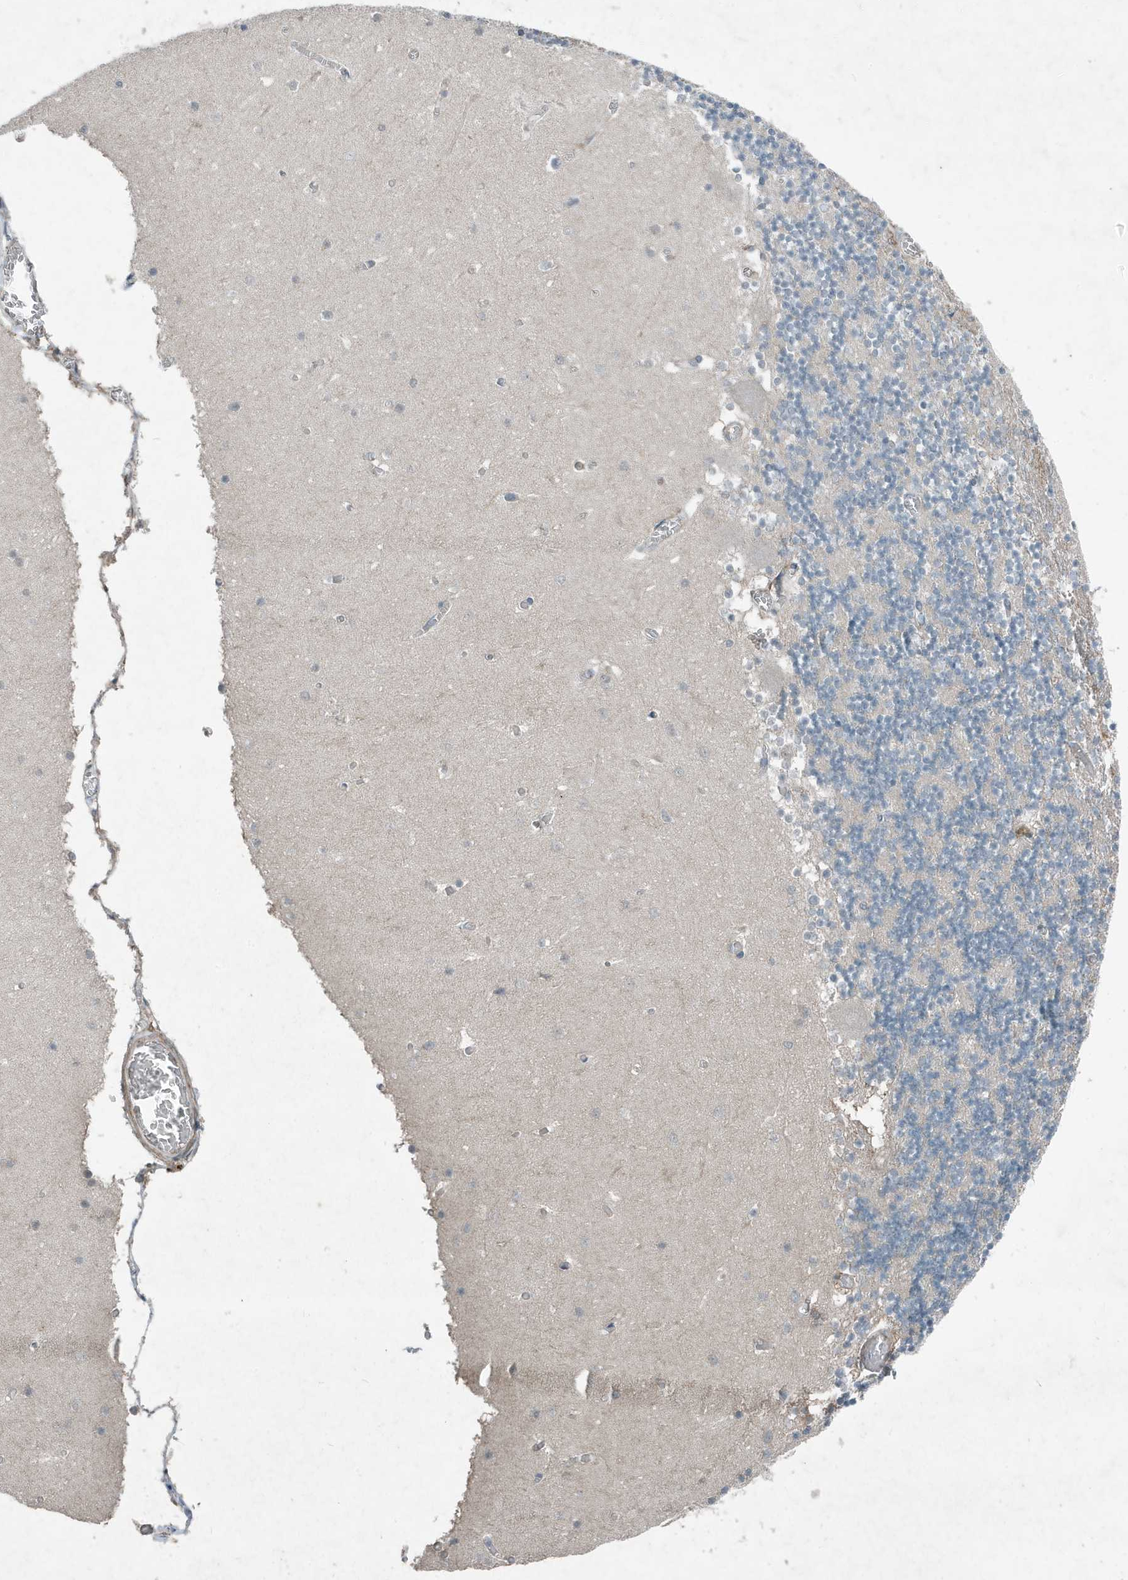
{"staining": {"intensity": "negative", "quantity": "none", "location": "none"}, "tissue": "cerebellum", "cell_type": "Cells in granular layer", "image_type": "normal", "snomed": [{"axis": "morphology", "description": "Normal tissue, NOS"}, {"axis": "topography", "description": "Cerebellum"}], "caption": "Normal cerebellum was stained to show a protein in brown. There is no significant positivity in cells in granular layer. Nuclei are stained in blue.", "gene": "DAPP1", "patient": {"sex": "female", "age": 28}}